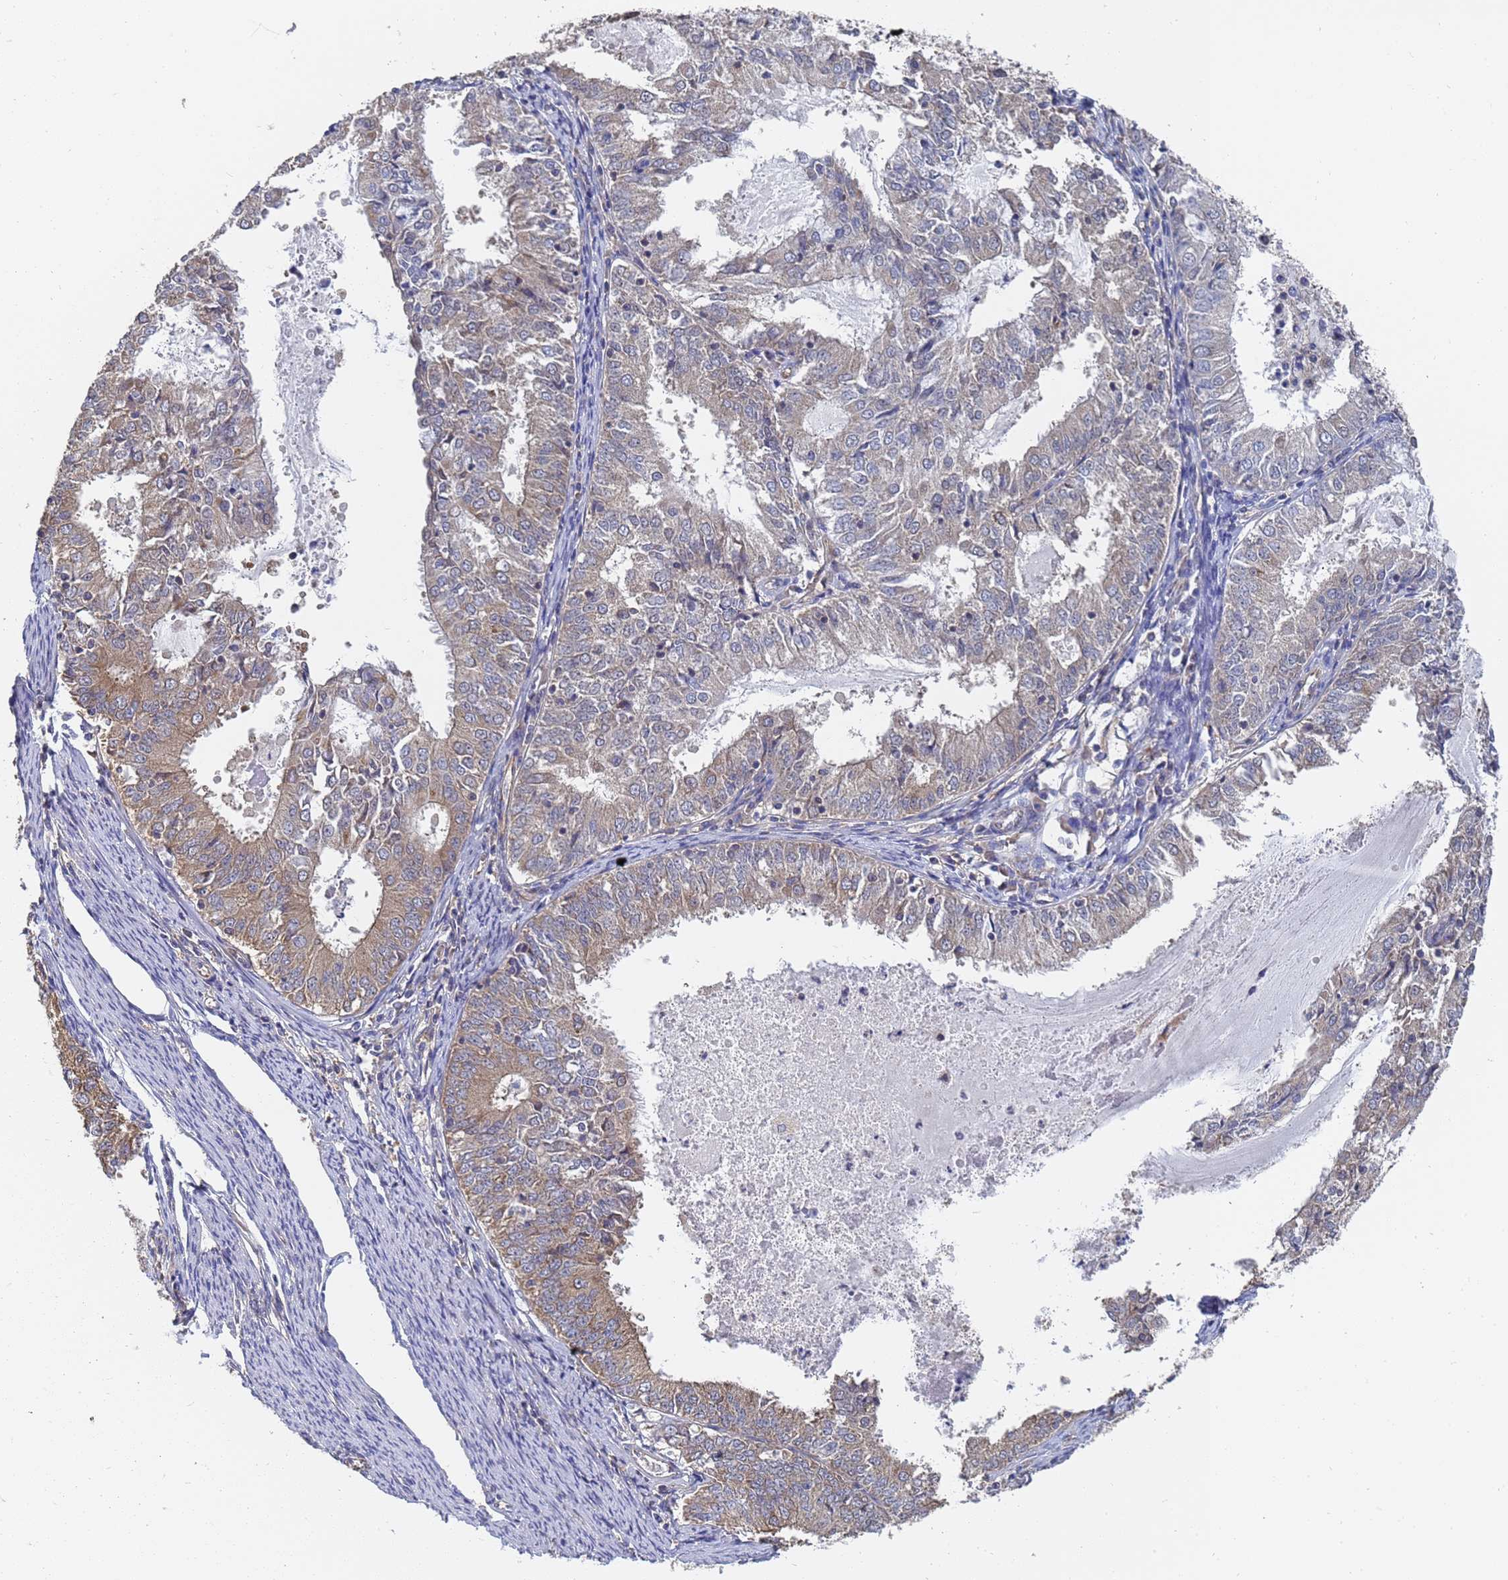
{"staining": {"intensity": "moderate", "quantity": "<25%", "location": "cytoplasmic/membranous"}, "tissue": "endometrial cancer", "cell_type": "Tumor cells", "image_type": "cancer", "snomed": [{"axis": "morphology", "description": "Adenocarcinoma, NOS"}, {"axis": "topography", "description": "Endometrium"}], "caption": "Protein analysis of adenocarcinoma (endometrial) tissue reveals moderate cytoplasmic/membranous positivity in about <25% of tumor cells.", "gene": "ALS2CL", "patient": {"sex": "female", "age": 57}}